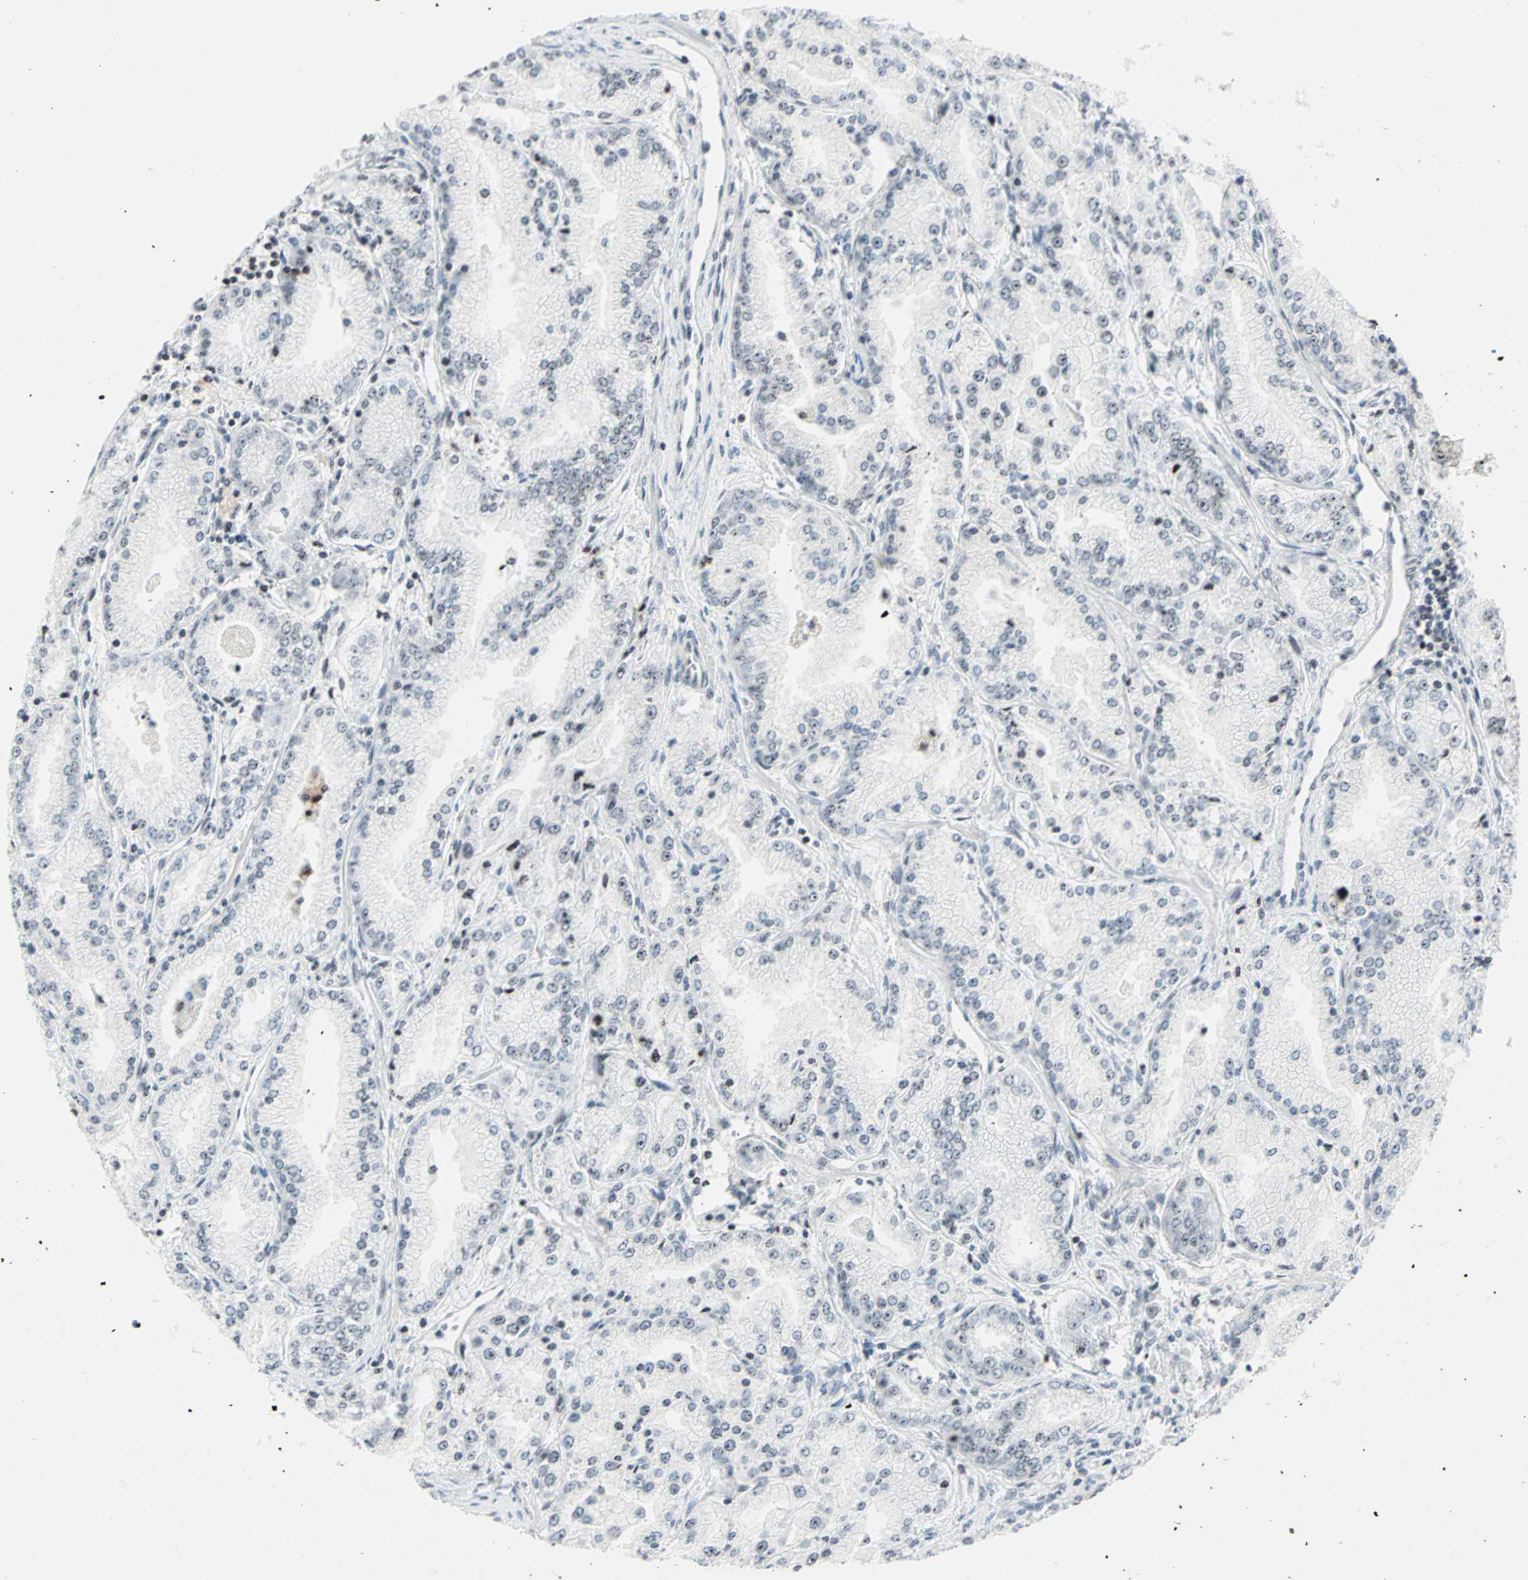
{"staining": {"intensity": "weak", "quantity": "<25%", "location": "nuclear"}, "tissue": "prostate cancer", "cell_type": "Tumor cells", "image_type": "cancer", "snomed": [{"axis": "morphology", "description": "Adenocarcinoma, High grade"}, {"axis": "topography", "description": "Prostate"}], "caption": "Immunohistochemistry of human prostate cancer reveals no staining in tumor cells. (DAB immunohistochemistry (IHC) with hematoxylin counter stain).", "gene": "CENPA", "patient": {"sex": "male", "age": 61}}